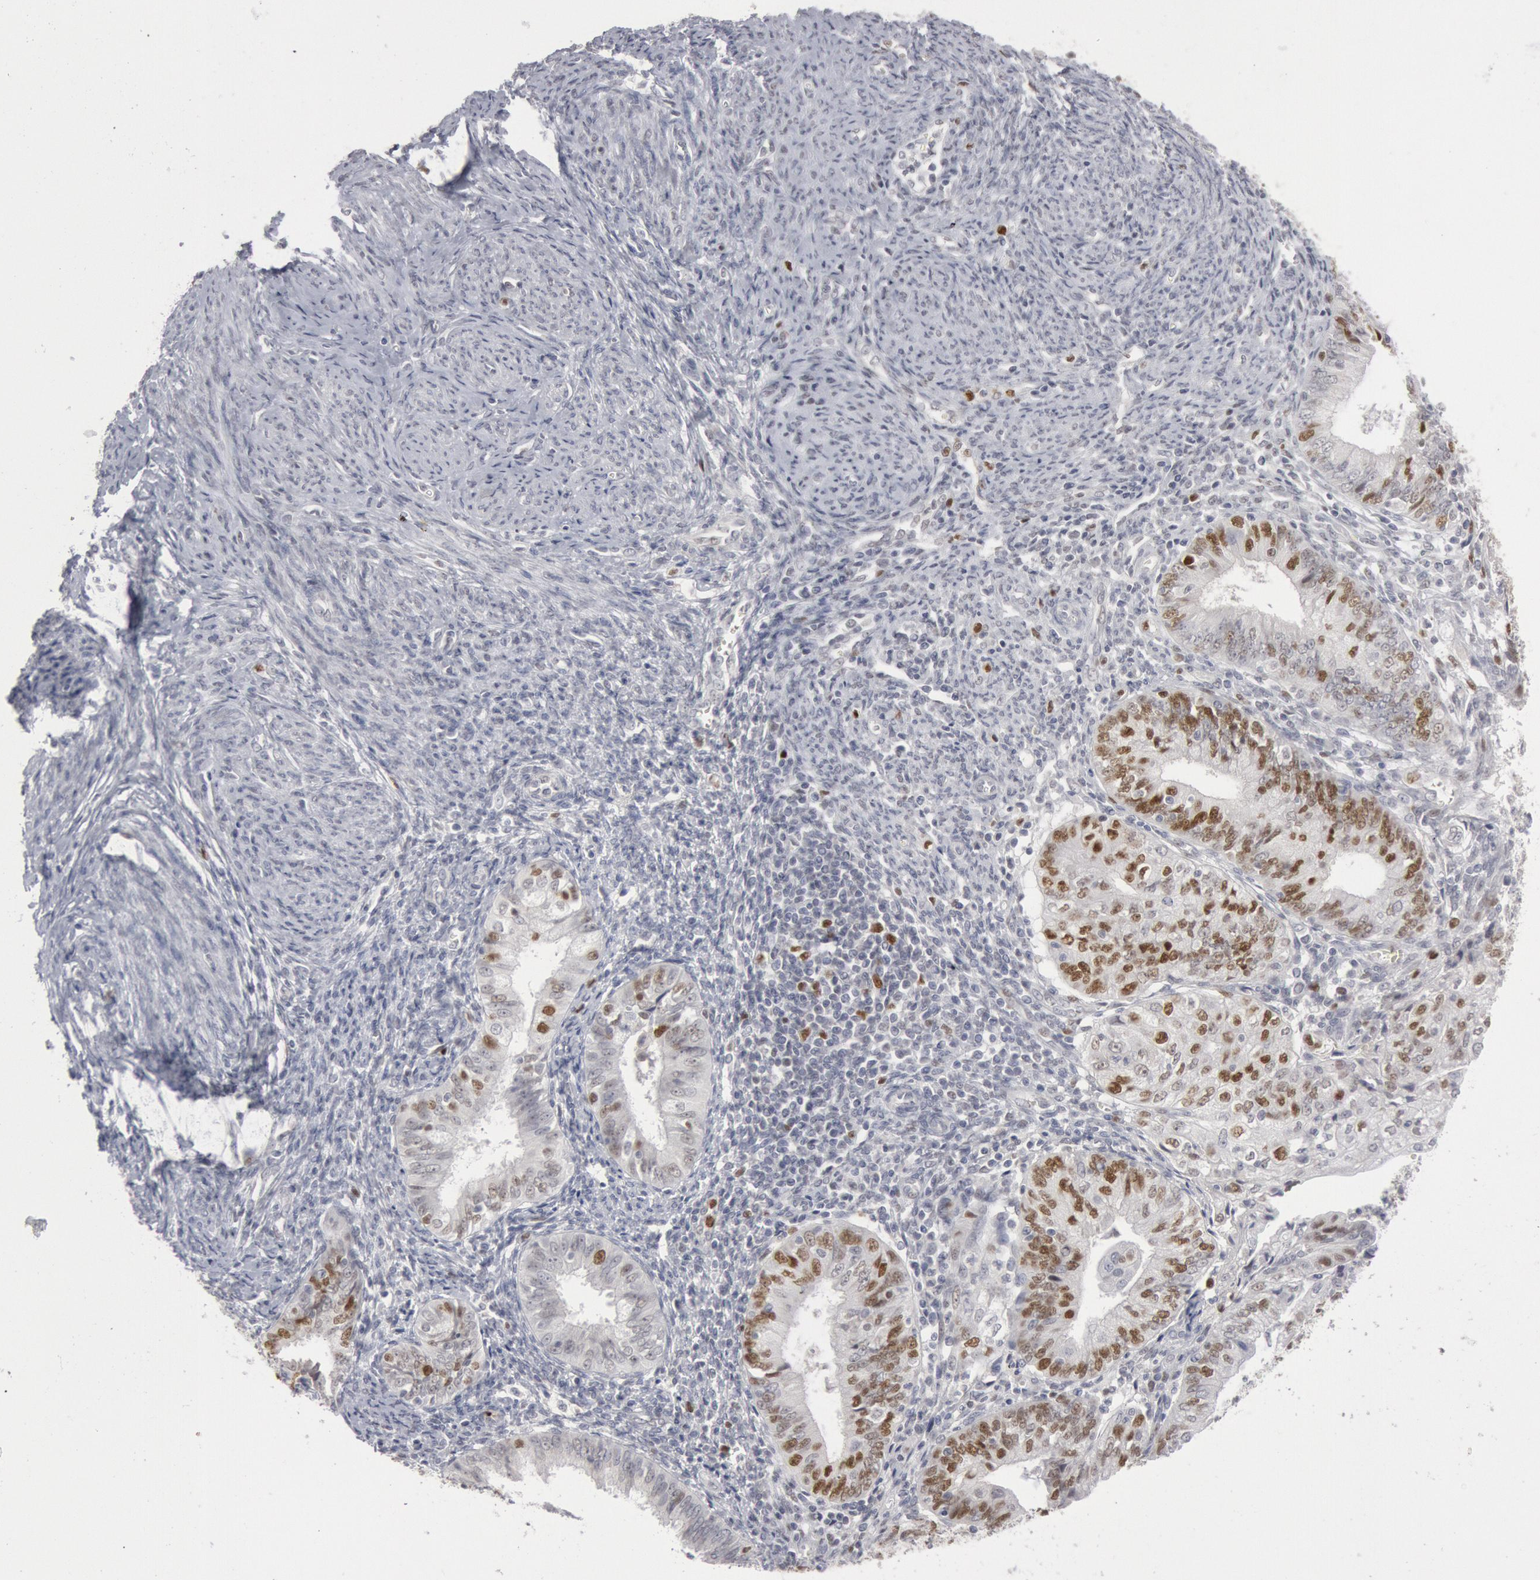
{"staining": {"intensity": "moderate", "quantity": "25%-75%", "location": "nuclear"}, "tissue": "endometrial cancer", "cell_type": "Tumor cells", "image_type": "cancer", "snomed": [{"axis": "morphology", "description": "Adenocarcinoma, NOS"}, {"axis": "topography", "description": "Endometrium"}], "caption": "Brown immunohistochemical staining in endometrial cancer exhibits moderate nuclear staining in about 25%-75% of tumor cells.", "gene": "WDHD1", "patient": {"sex": "female", "age": 55}}